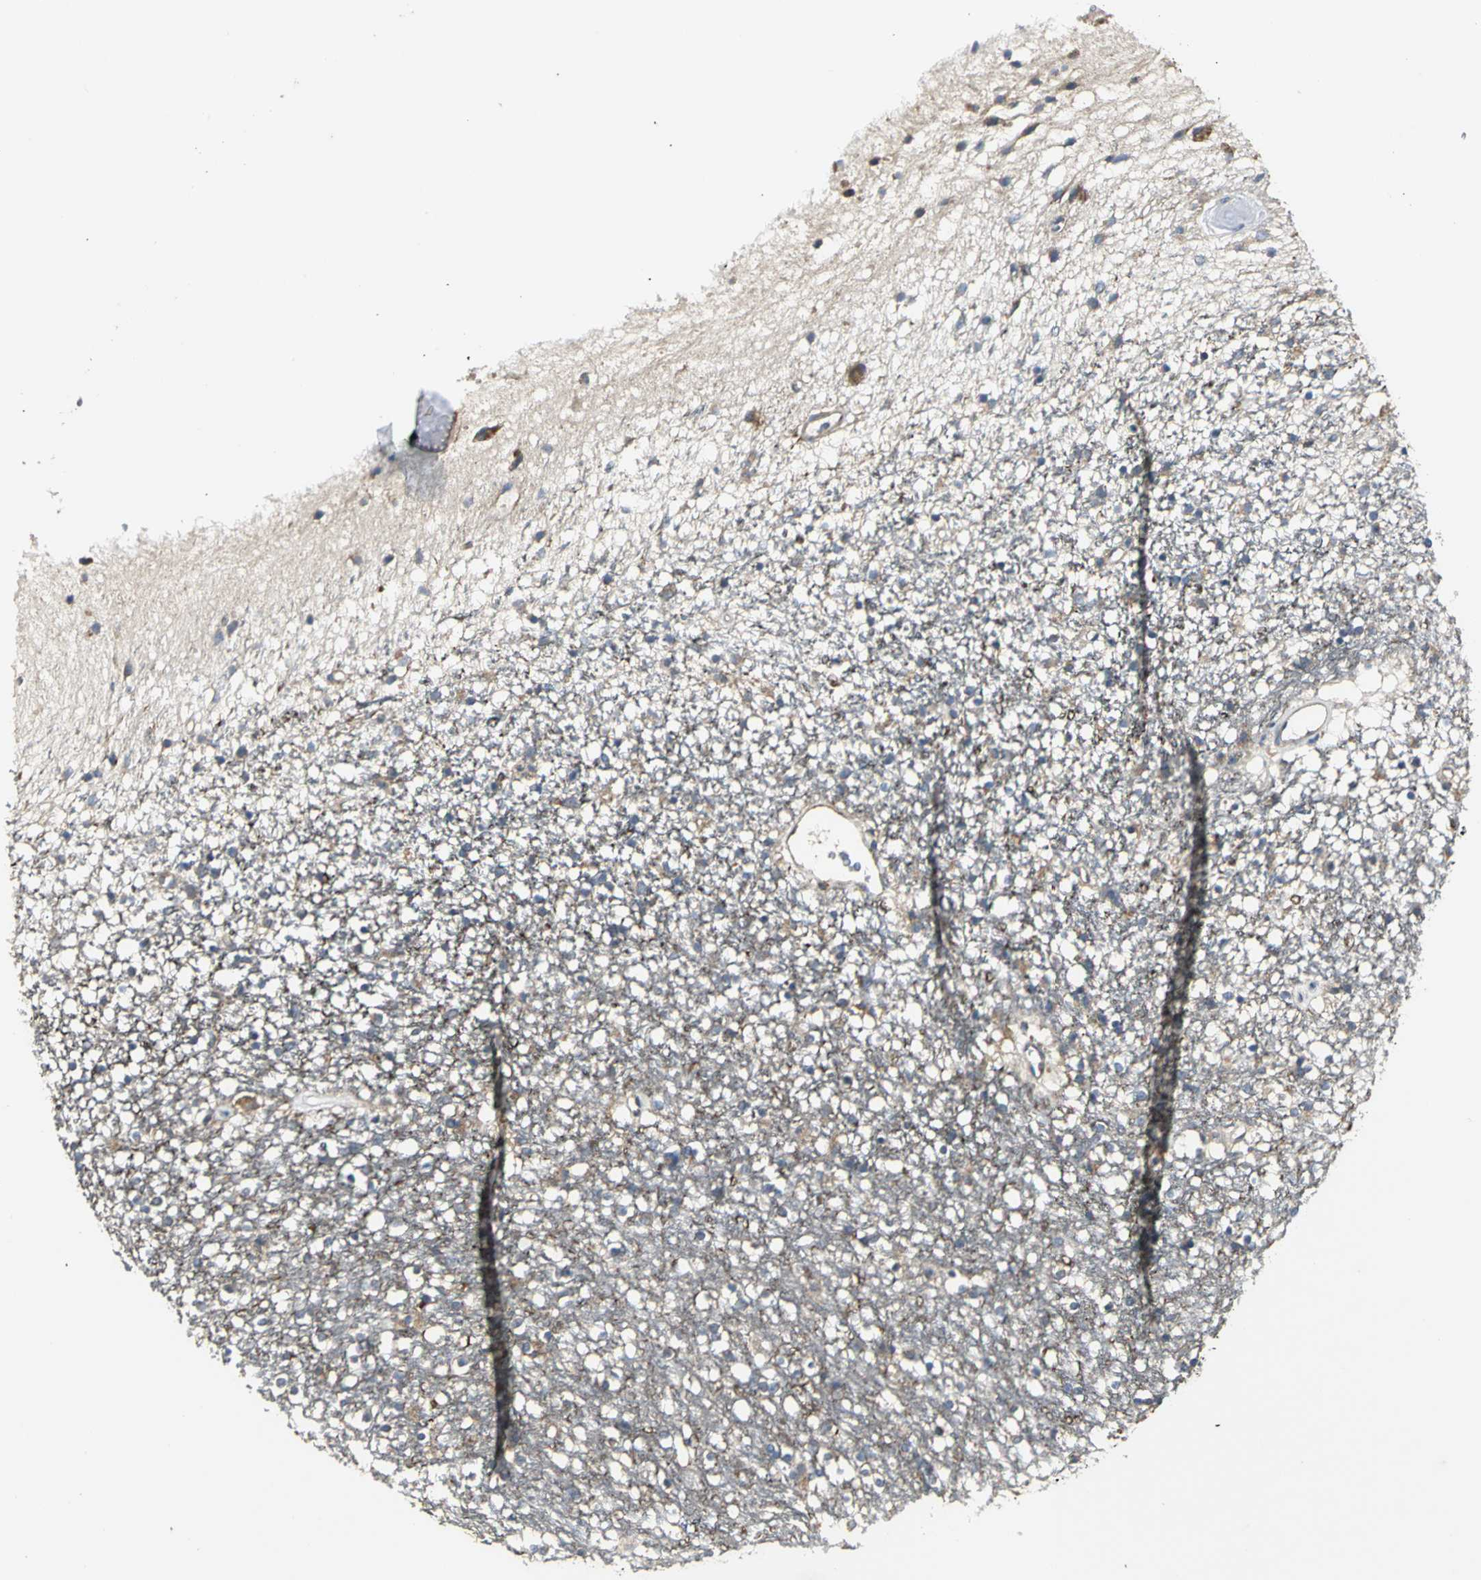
{"staining": {"intensity": "moderate", "quantity": "25%-75%", "location": "cytoplasmic/membranous"}, "tissue": "caudate", "cell_type": "Glial cells", "image_type": "normal", "snomed": [{"axis": "morphology", "description": "Normal tissue, NOS"}, {"axis": "topography", "description": "Lateral ventricle wall"}], "caption": "A medium amount of moderate cytoplasmic/membranous positivity is present in about 25%-75% of glial cells in normal caudate.", "gene": "IRF3", "patient": {"sex": "female", "age": 54}}